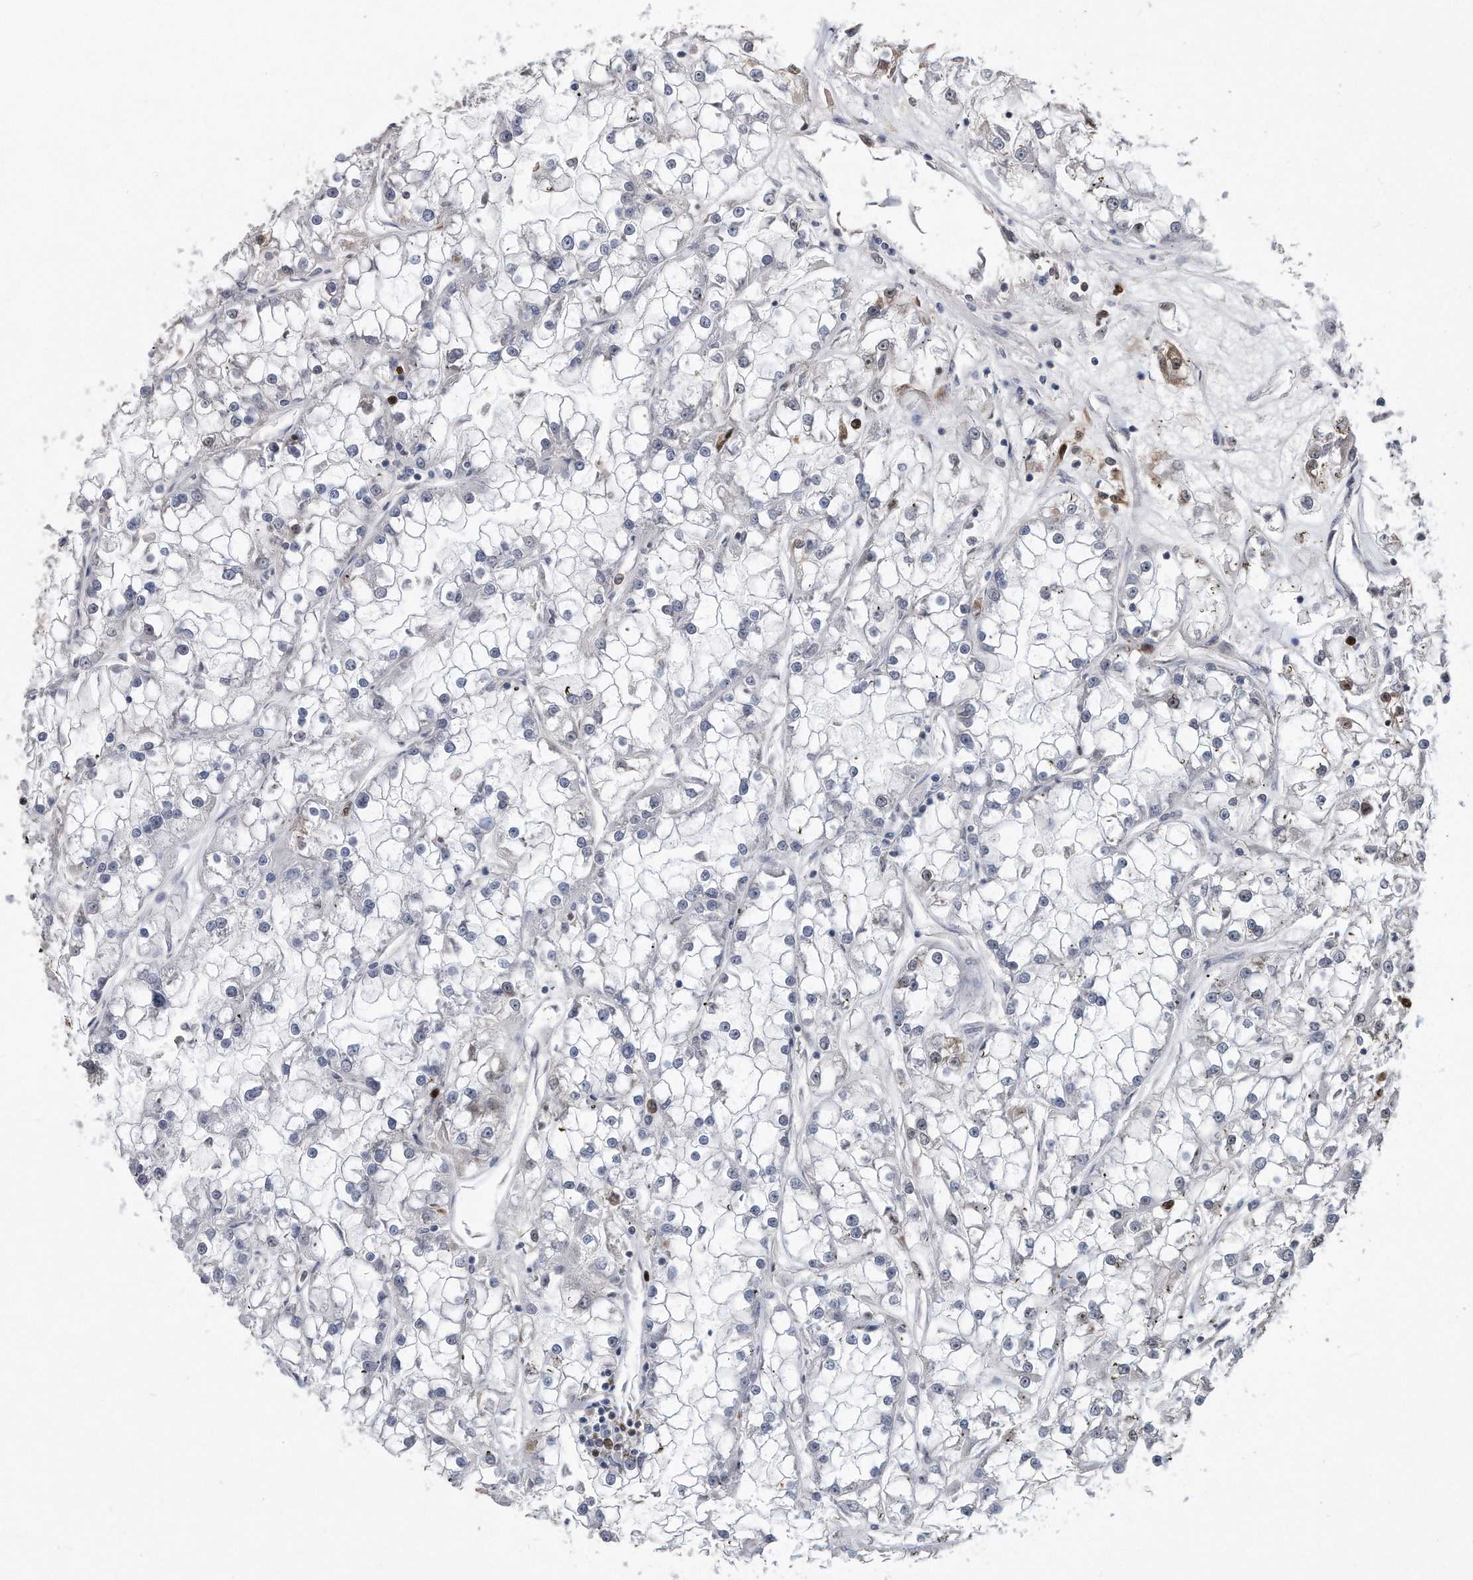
{"staining": {"intensity": "moderate", "quantity": "<25%", "location": "nuclear"}, "tissue": "renal cancer", "cell_type": "Tumor cells", "image_type": "cancer", "snomed": [{"axis": "morphology", "description": "Adenocarcinoma, NOS"}, {"axis": "topography", "description": "Kidney"}], "caption": "Moderate nuclear expression is seen in about <25% of tumor cells in renal adenocarcinoma.", "gene": "PCNA", "patient": {"sex": "female", "age": 52}}